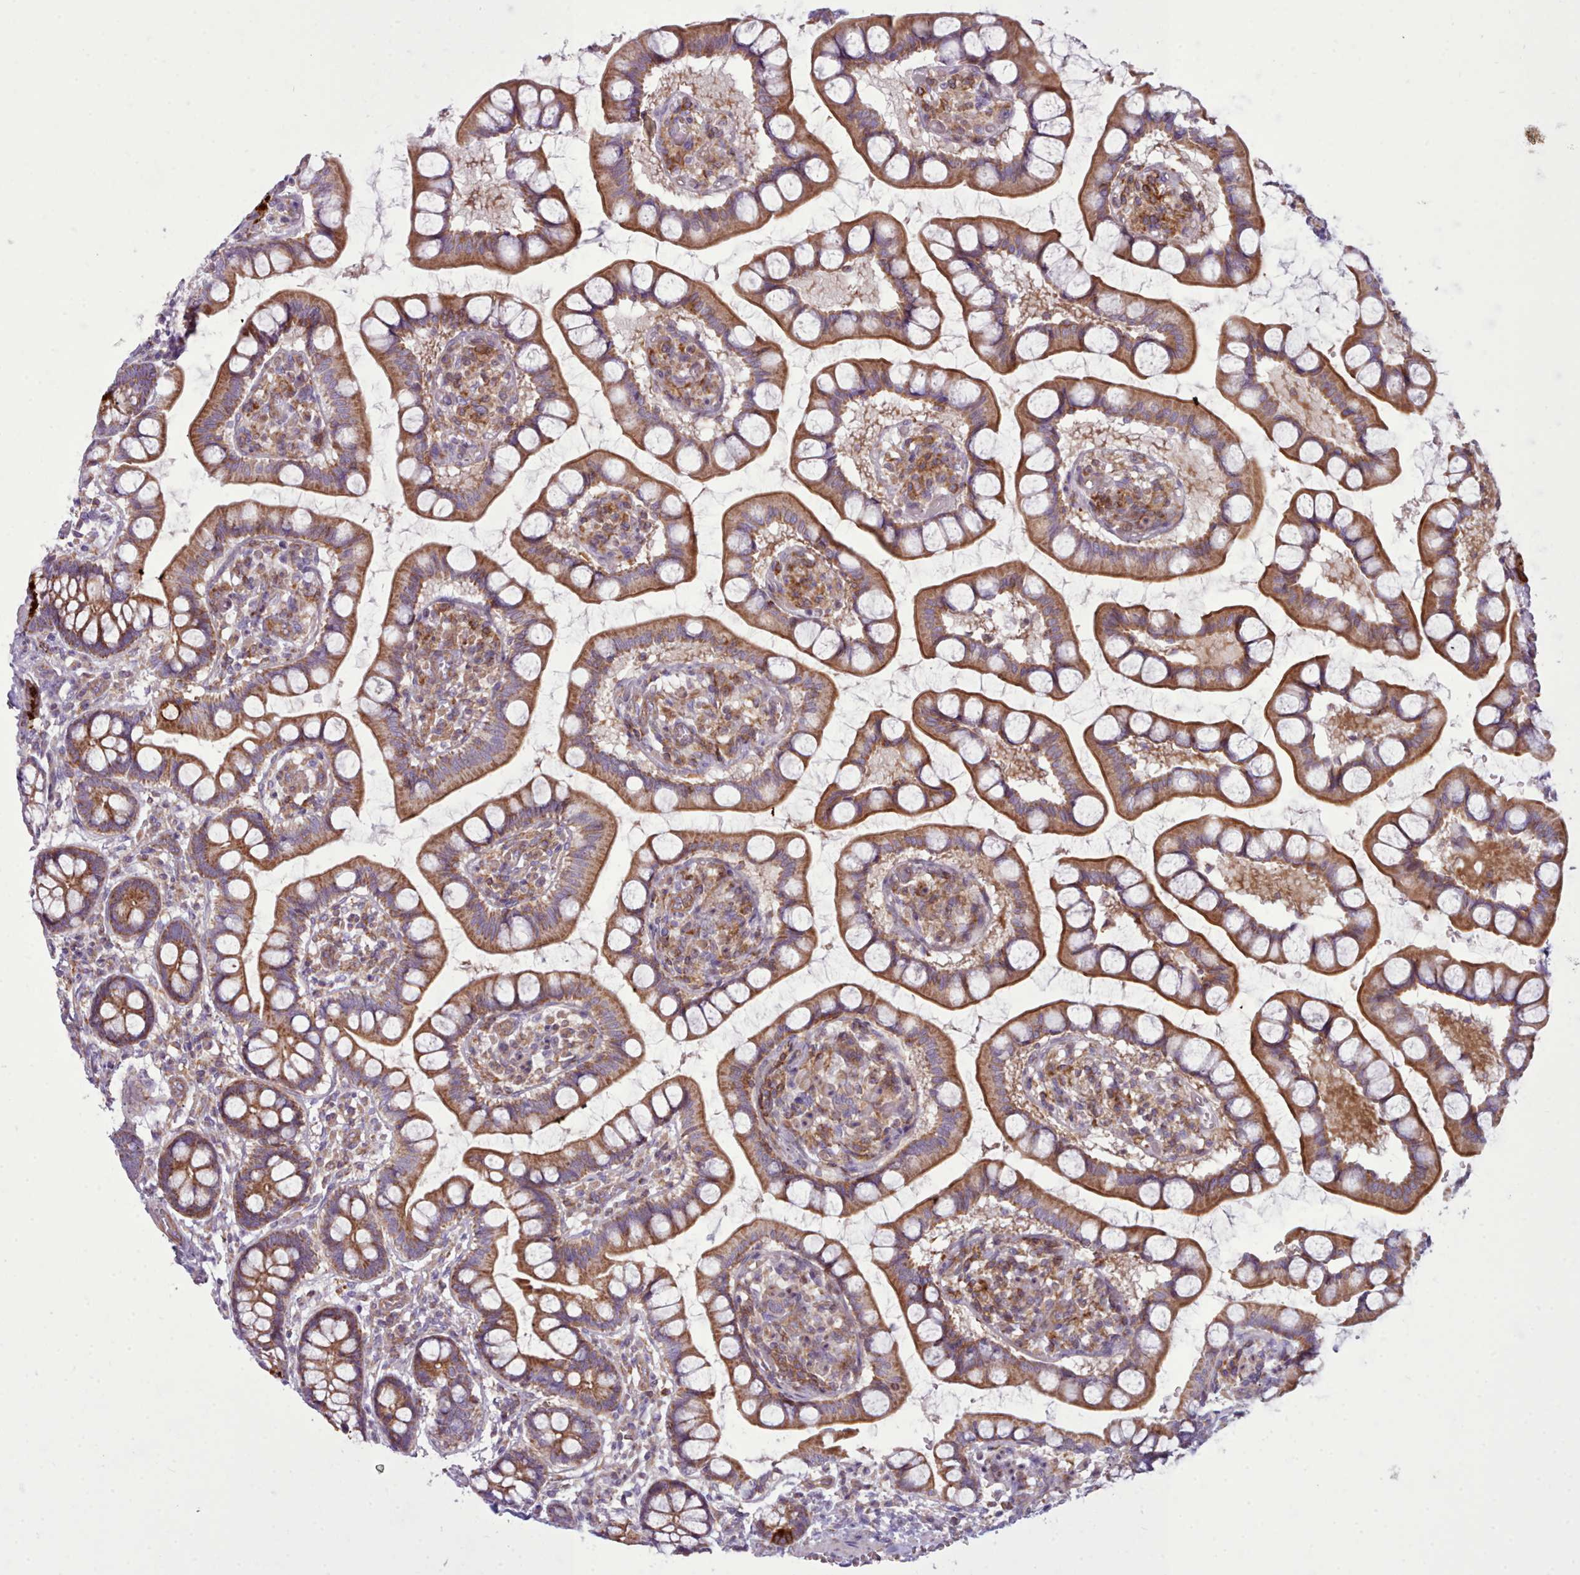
{"staining": {"intensity": "moderate", "quantity": ">75%", "location": "cytoplasmic/membranous"}, "tissue": "small intestine", "cell_type": "Glandular cells", "image_type": "normal", "snomed": [{"axis": "morphology", "description": "Normal tissue, NOS"}, {"axis": "topography", "description": "Small intestine"}], "caption": "Glandular cells show medium levels of moderate cytoplasmic/membranous expression in approximately >75% of cells in benign small intestine. (Stains: DAB (3,3'-diaminobenzidine) in brown, nuclei in blue, Microscopy: brightfield microscopy at high magnification).", "gene": "TENT4B", "patient": {"sex": "male", "age": 52}}